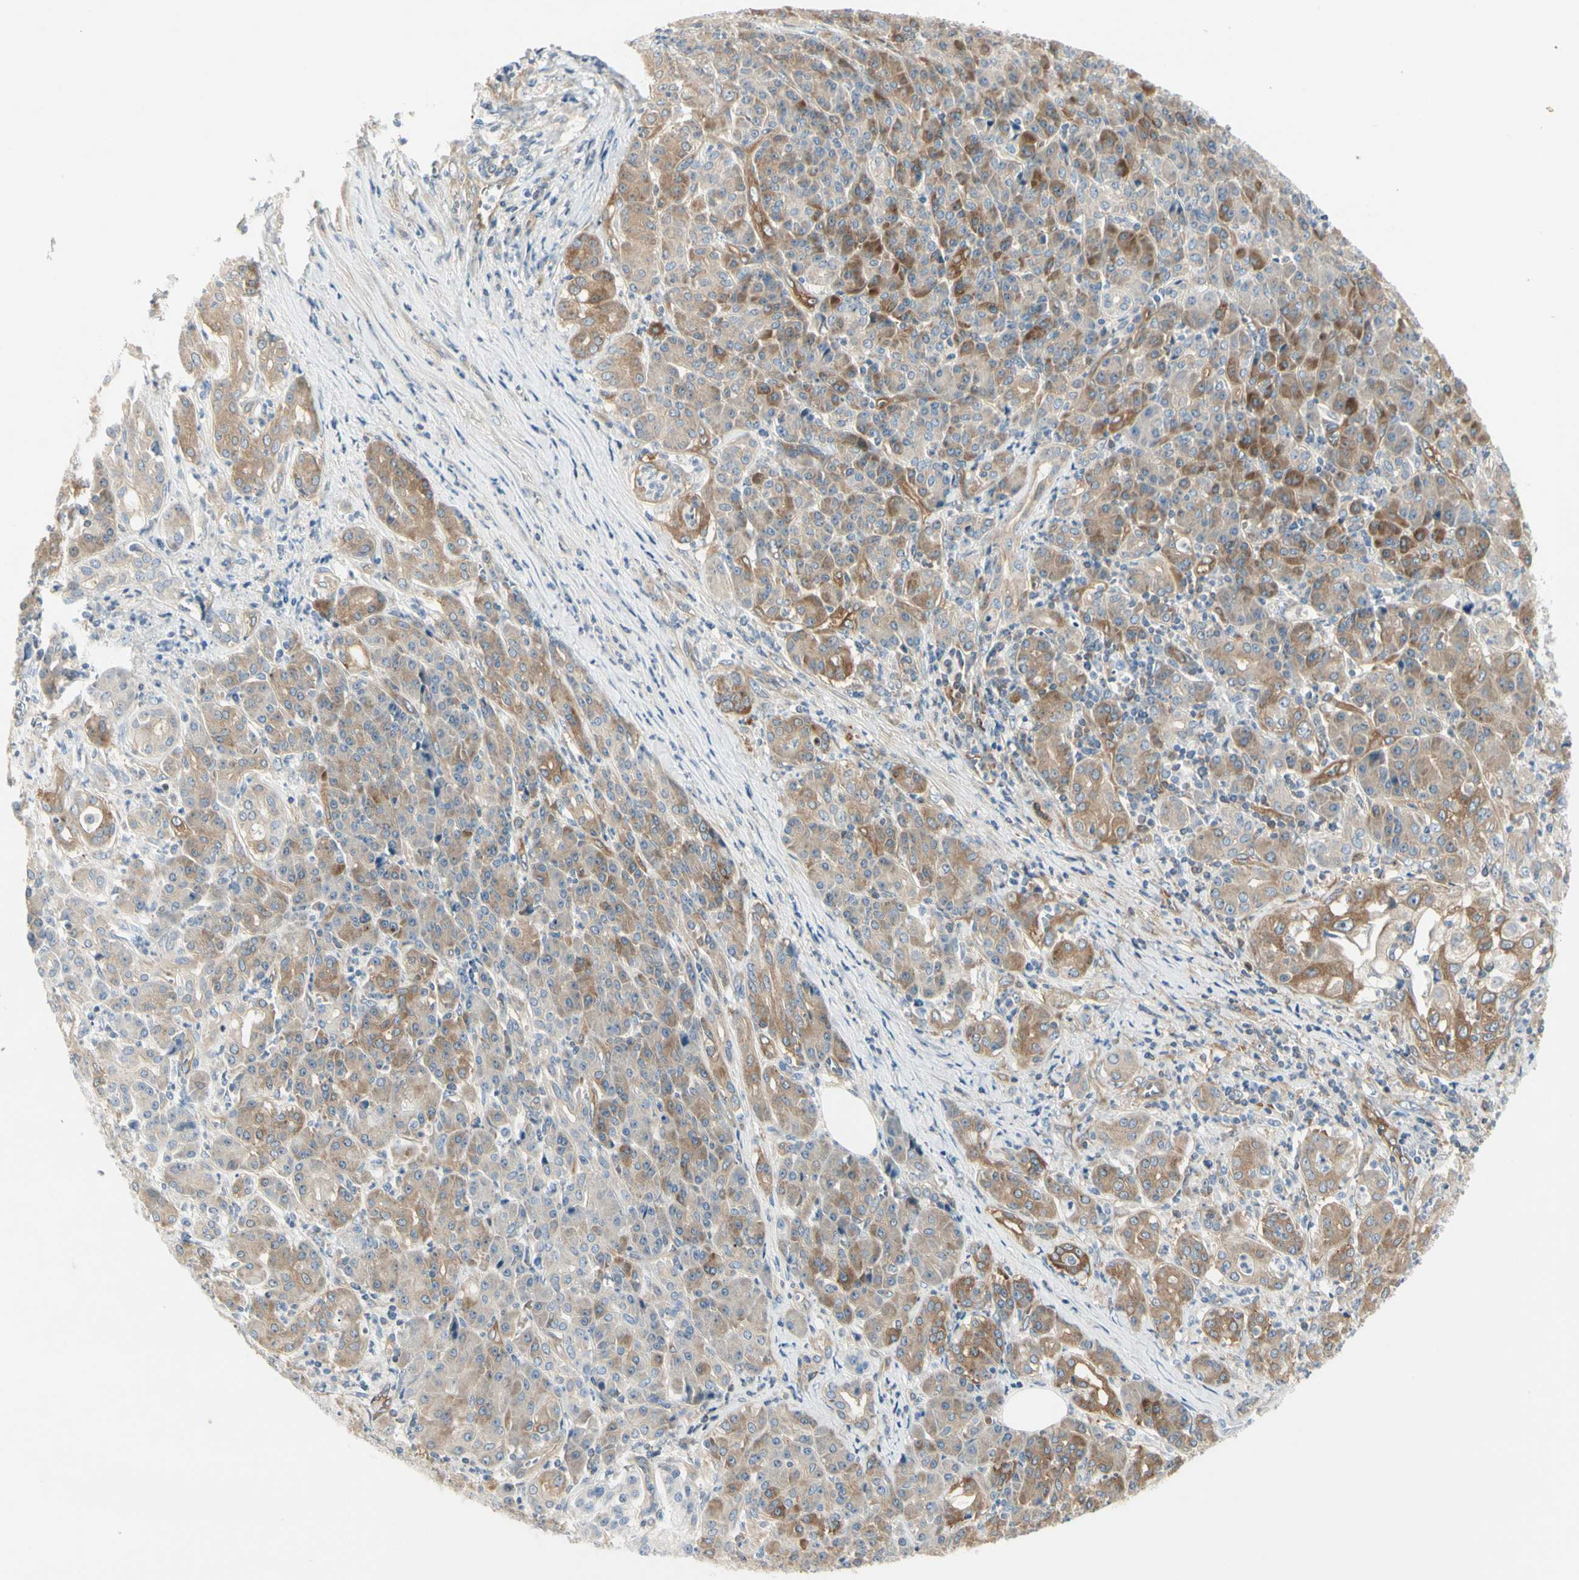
{"staining": {"intensity": "moderate", "quantity": ">75%", "location": "cytoplasmic/membranous"}, "tissue": "pancreatic cancer", "cell_type": "Tumor cells", "image_type": "cancer", "snomed": [{"axis": "morphology", "description": "Adenocarcinoma, NOS"}, {"axis": "topography", "description": "Pancreas"}], "caption": "The micrograph exhibits a brown stain indicating the presence of a protein in the cytoplasmic/membranous of tumor cells in pancreatic cancer (adenocarcinoma).", "gene": "NFKB2", "patient": {"sex": "male", "age": 70}}